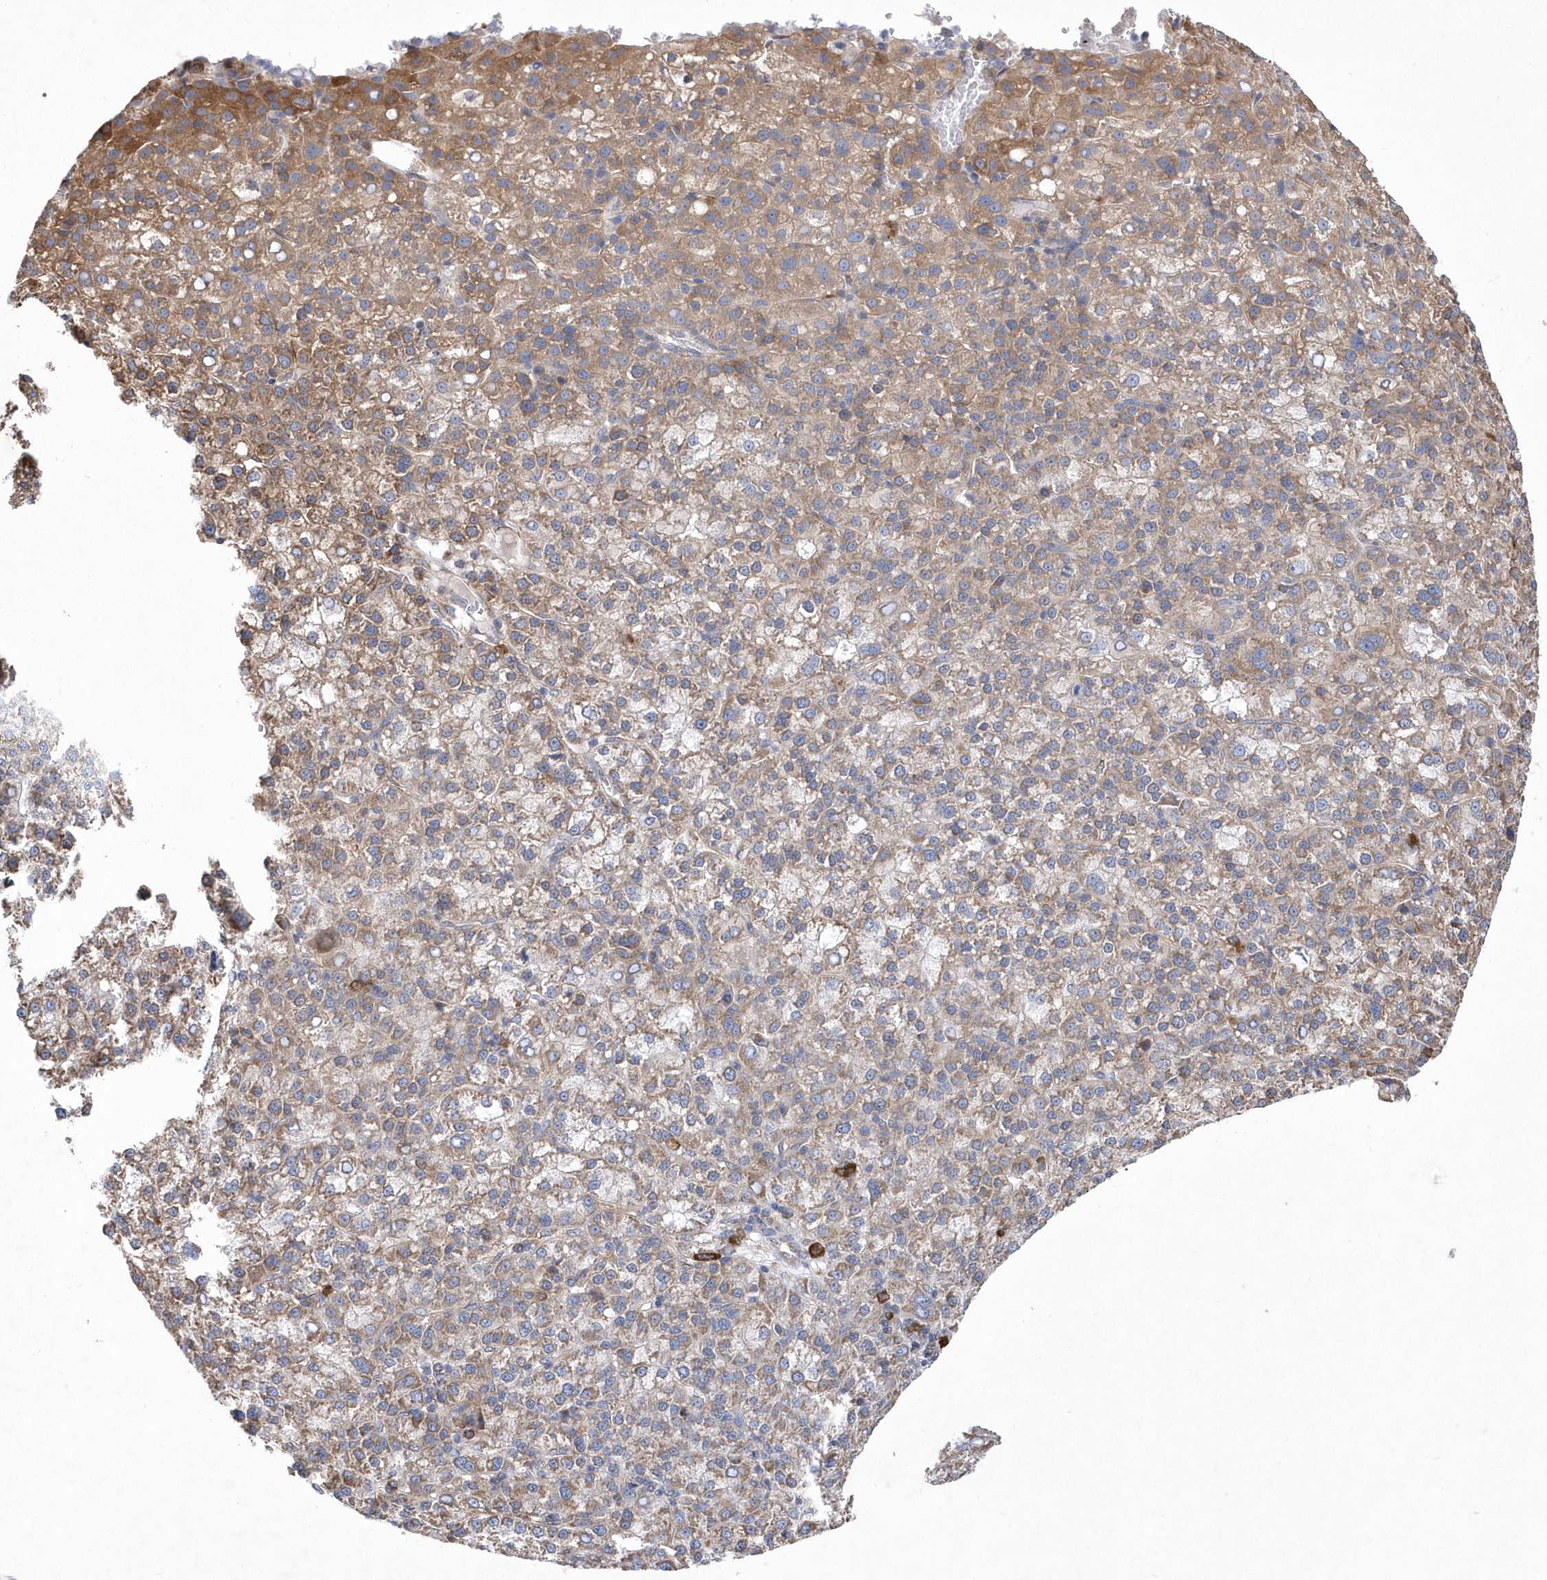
{"staining": {"intensity": "moderate", "quantity": ">75%", "location": "cytoplasmic/membranous"}, "tissue": "liver cancer", "cell_type": "Tumor cells", "image_type": "cancer", "snomed": [{"axis": "morphology", "description": "Carcinoma, Hepatocellular, NOS"}, {"axis": "topography", "description": "Liver"}], "caption": "Protein staining of liver cancer (hepatocellular carcinoma) tissue exhibits moderate cytoplasmic/membranous staining in about >75% of tumor cells.", "gene": "JKAMP", "patient": {"sex": "female", "age": 58}}